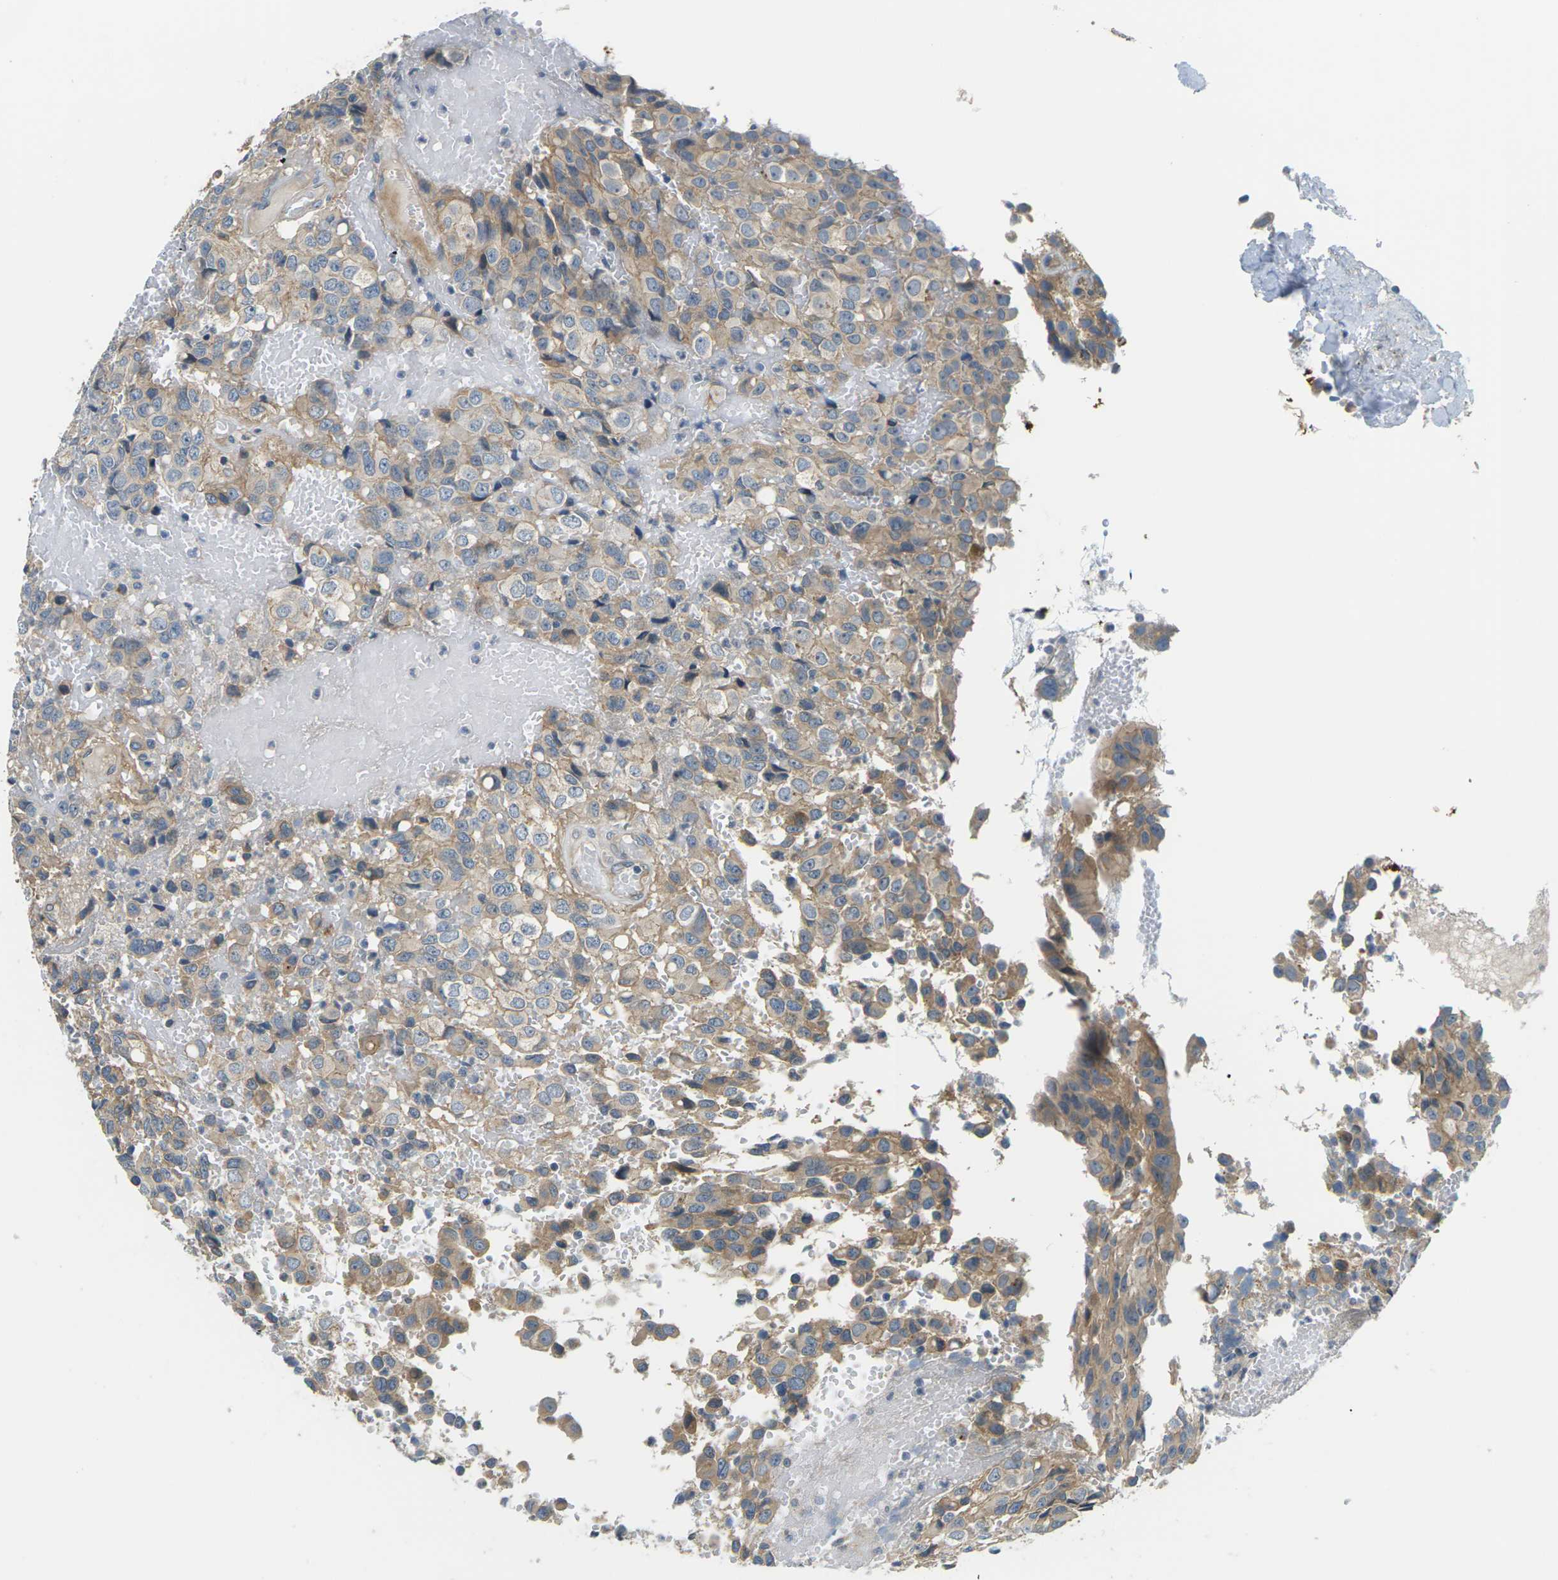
{"staining": {"intensity": "weak", "quantity": "<25%", "location": "cytoplasmic/membranous"}, "tissue": "glioma", "cell_type": "Tumor cells", "image_type": "cancer", "snomed": [{"axis": "morphology", "description": "Glioma, malignant, High grade"}, {"axis": "topography", "description": "Brain"}], "caption": "High power microscopy histopathology image of an IHC photomicrograph of high-grade glioma (malignant), revealing no significant positivity in tumor cells.", "gene": "SLC13A3", "patient": {"sex": "male", "age": 32}}